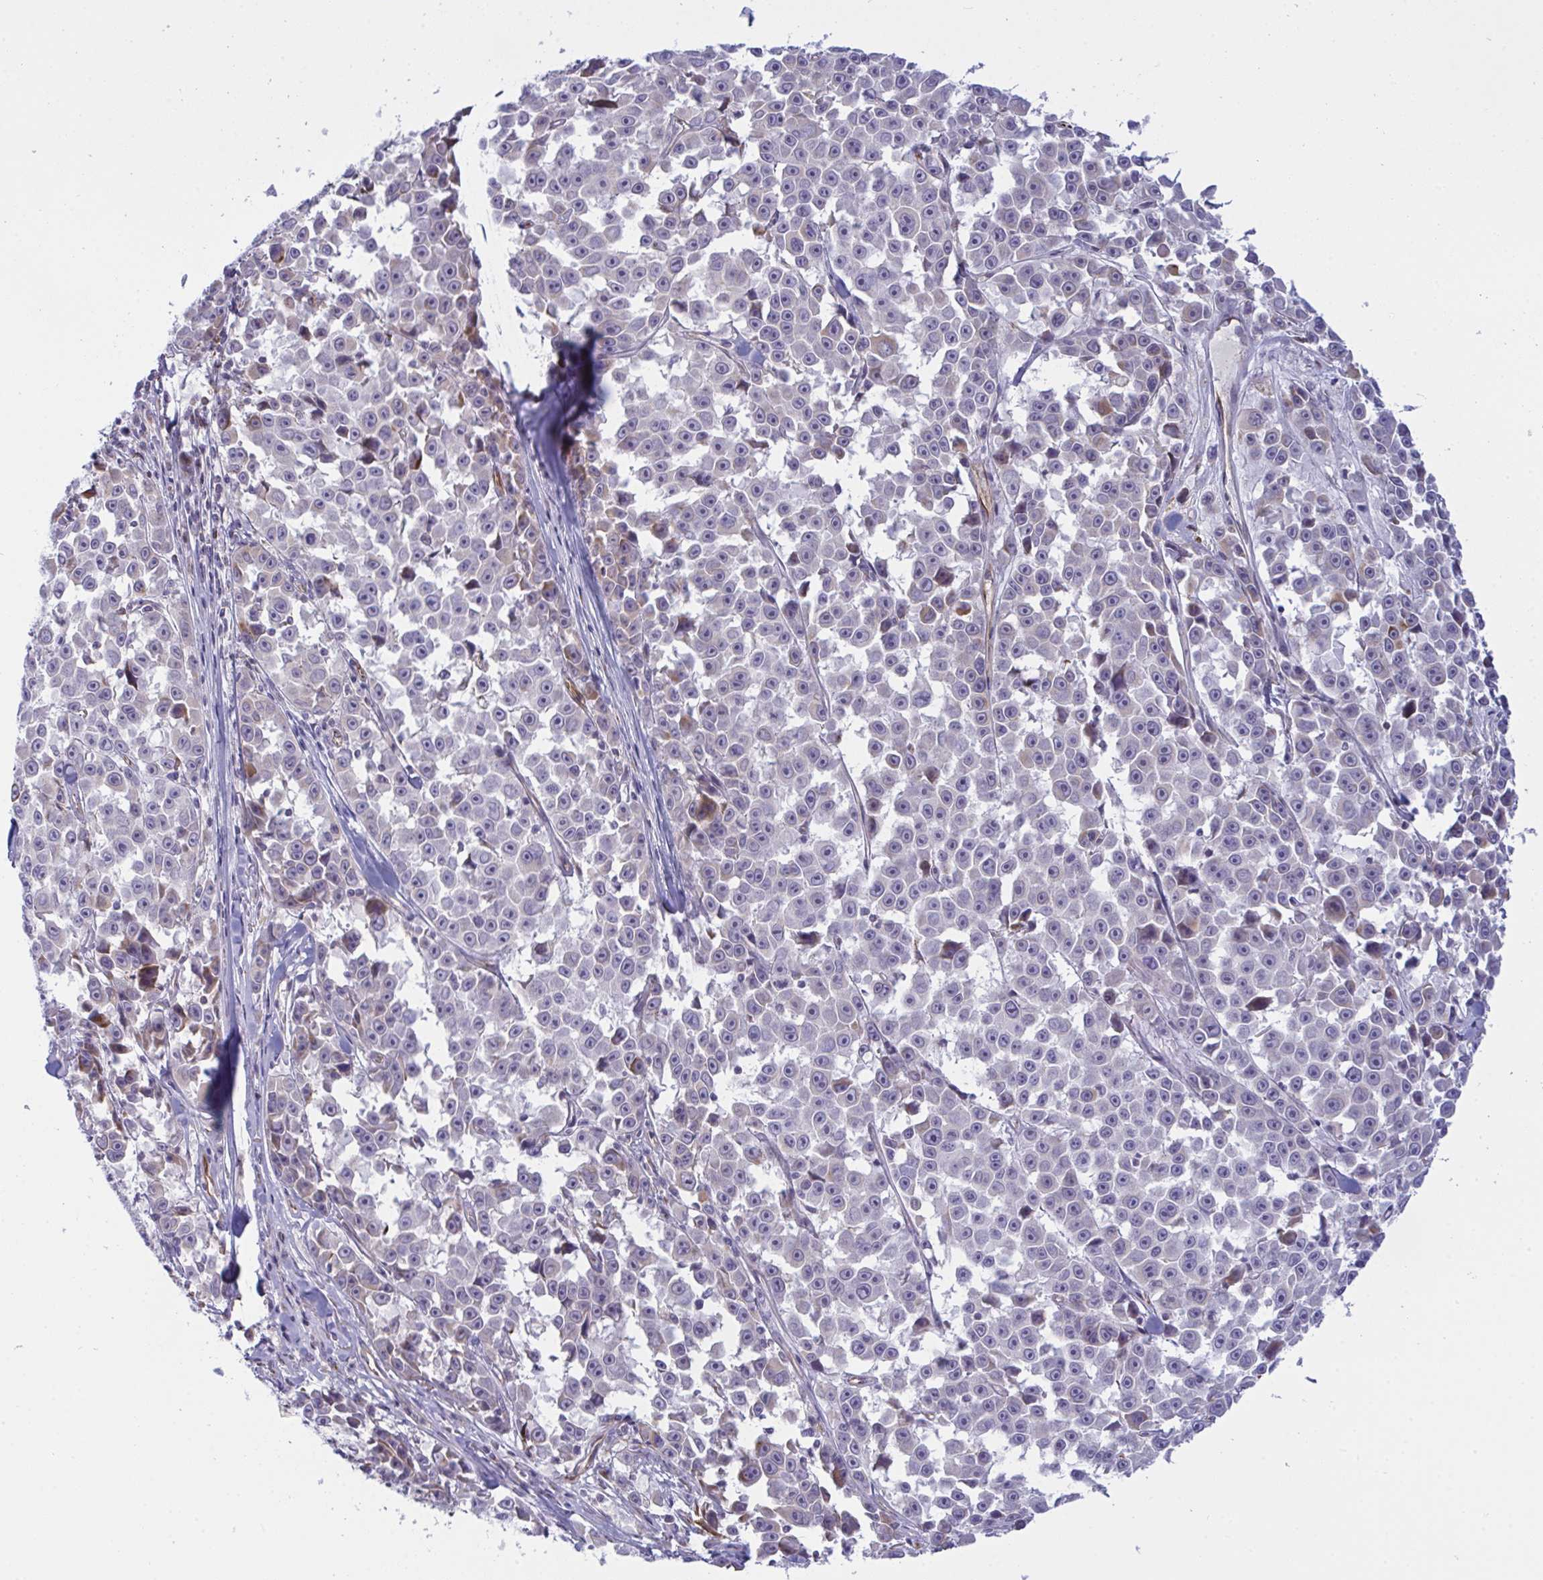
{"staining": {"intensity": "negative", "quantity": "none", "location": "none"}, "tissue": "melanoma", "cell_type": "Tumor cells", "image_type": "cancer", "snomed": [{"axis": "morphology", "description": "Malignant melanoma, NOS"}, {"axis": "topography", "description": "Skin"}], "caption": "IHC photomicrograph of neoplastic tissue: melanoma stained with DAB (3,3'-diaminobenzidine) shows no significant protein staining in tumor cells.", "gene": "DCBLD1", "patient": {"sex": "female", "age": 66}}